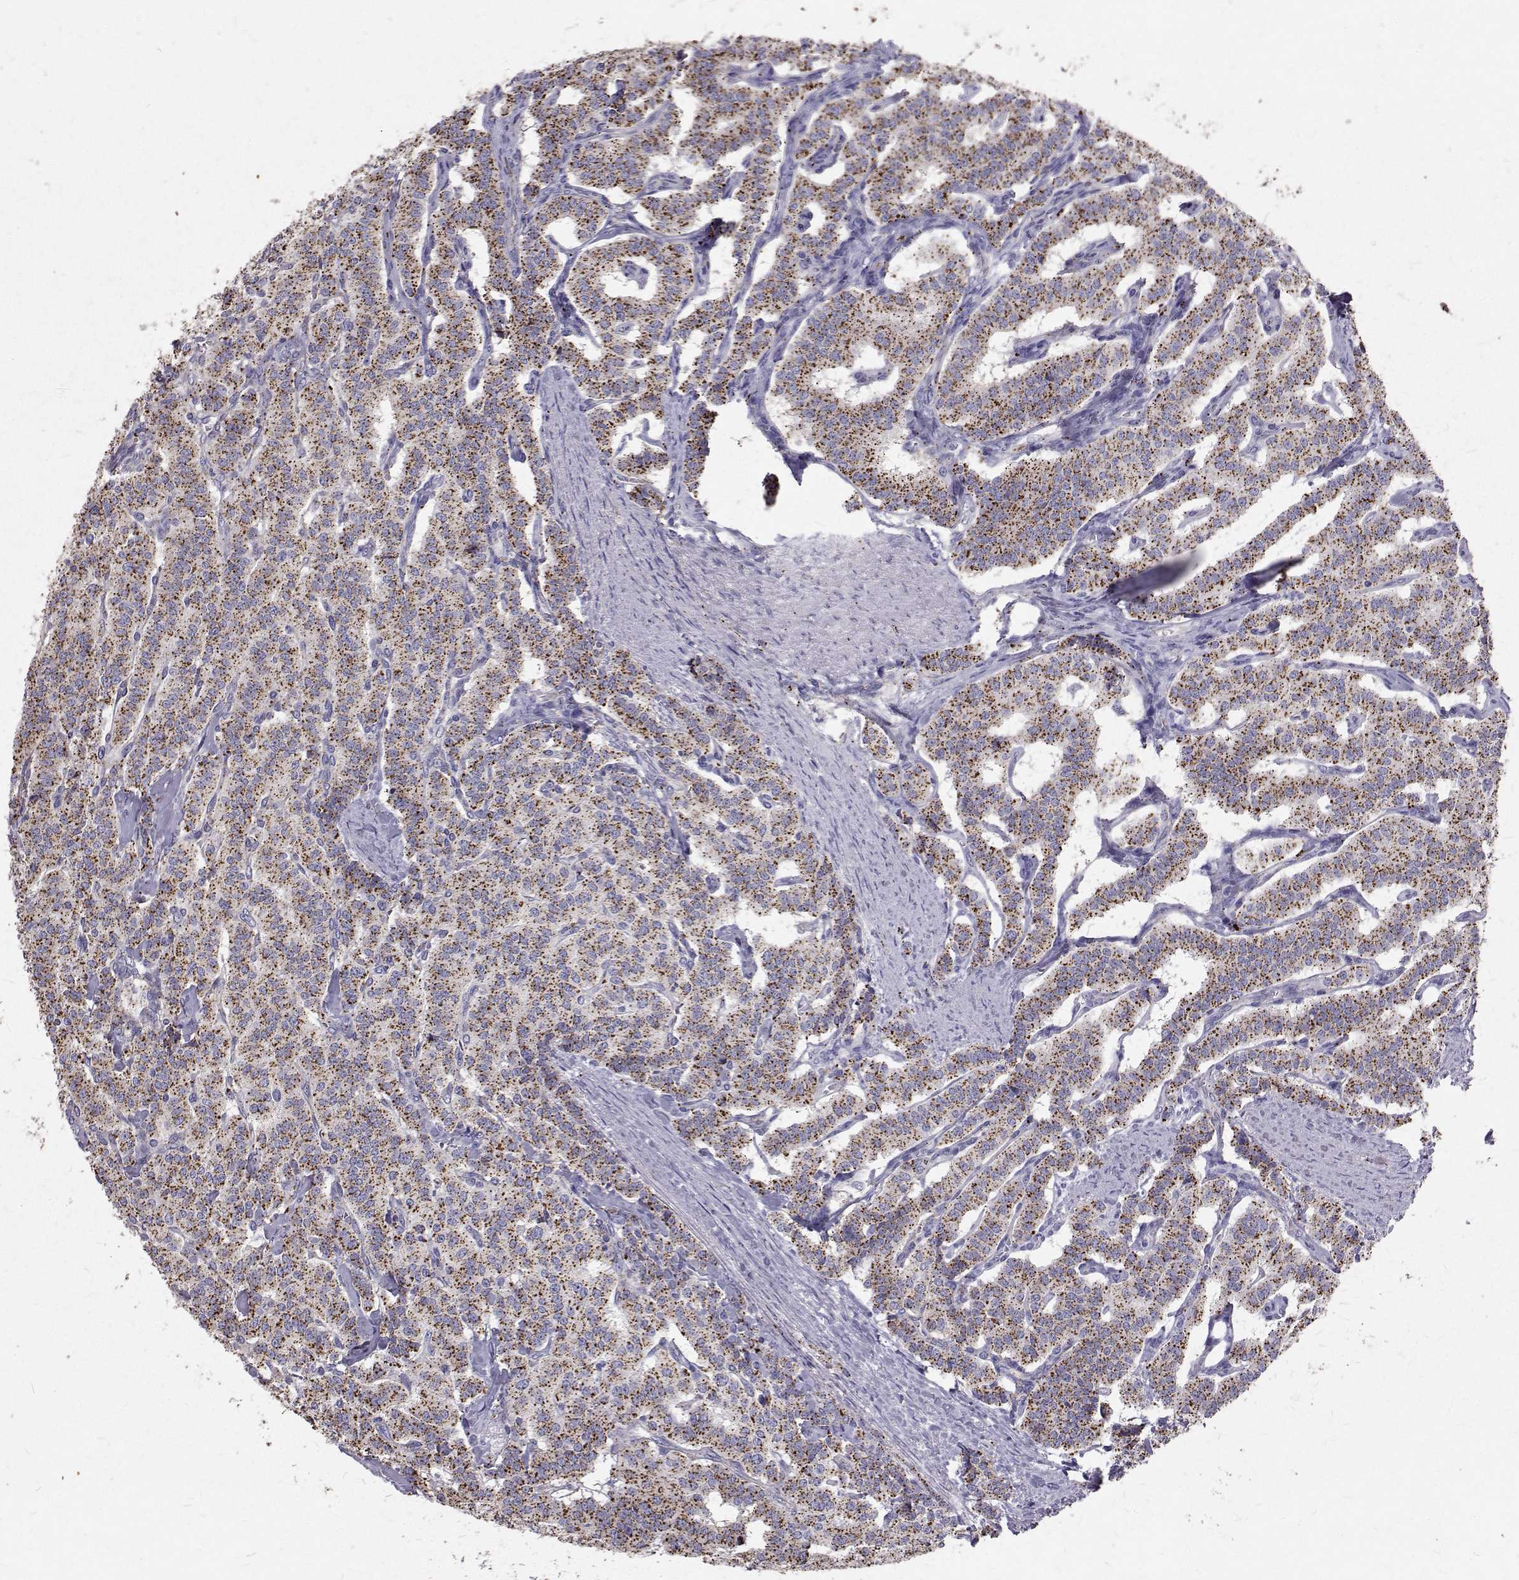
{"staining": {"intensity": "moderate", "quantity": ">75%", "location": "cytoplasmic/membranous"}, "tissue": "carcinoid", "cell_type": "Tumor cells", "image_type": "cancer", "snomed": [{"axis": "morphology", "description": "Carcinoid, malignant, NOS"}, {"axis": "topography", "description": "Lung"}], "caption": "Protein analysis of carcinoid (malignant) tissue exhibits moderate cytoplasmic/membranous positivity in approximately >75% of tumor cells.", "gene": "TPP1", "patient": {"sex": "female", "age": 46}}